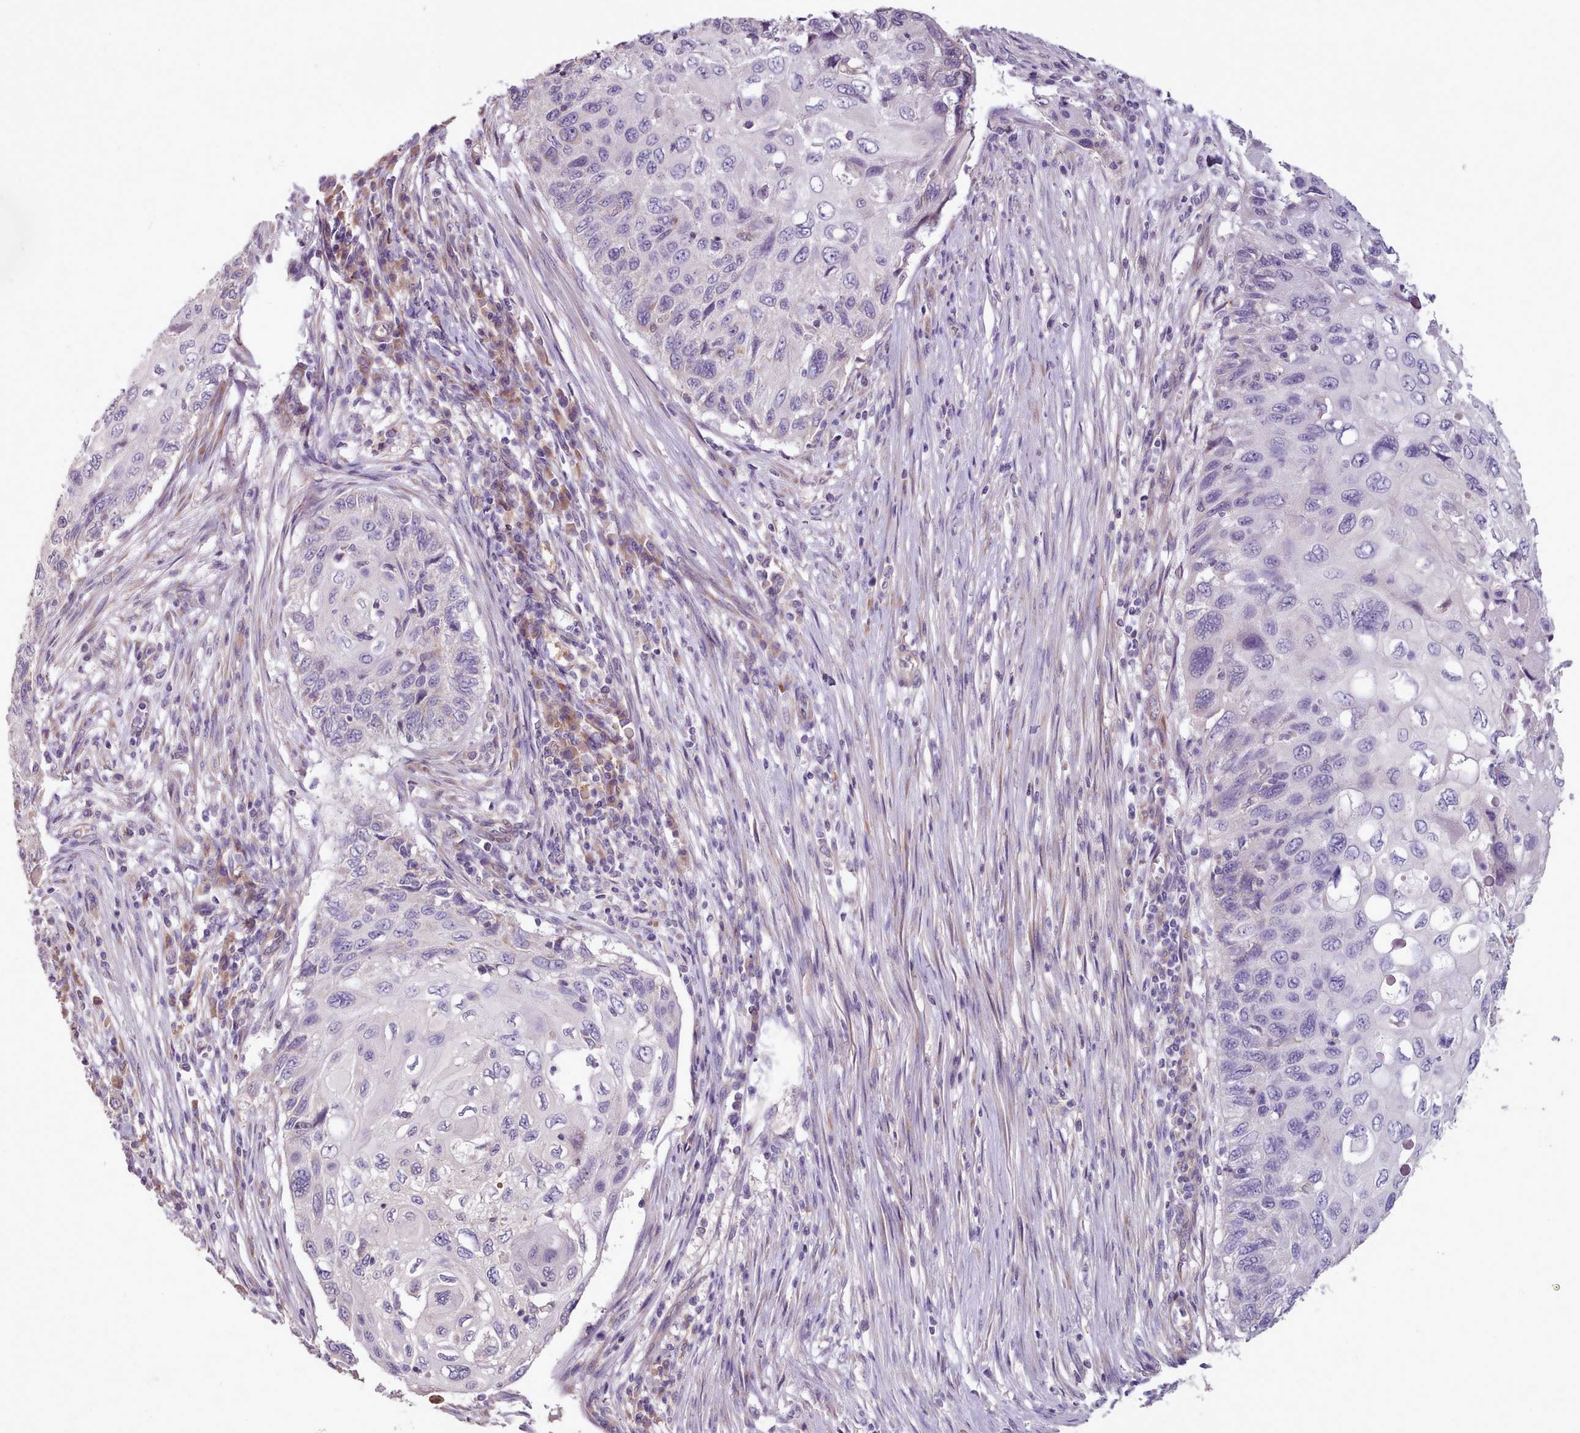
{"staining": {"intensity": "negative", "quantity": "none", "location": "none"}, "tissue": "cervical cancer", "cell_type": "Tumor cells", "image_type": "cancer", "snomed": [{"axis": "morphology", "description": "Squamous cell carcinoma, NOS"}, {"axis": "topography", "description": "Cervix"}], "caption": "Immunohistochemical staining of cervical cancer (squamous cell carcinoma) demonstrates no significant staining in tumor cells. (Brightfield microscopy of DAB (3,3'-diaminobenzidine) immunohistochemistry (IHC) at high magnification).", "gene": "DPF1", "patient": {"sex": "female", "age": 70}}